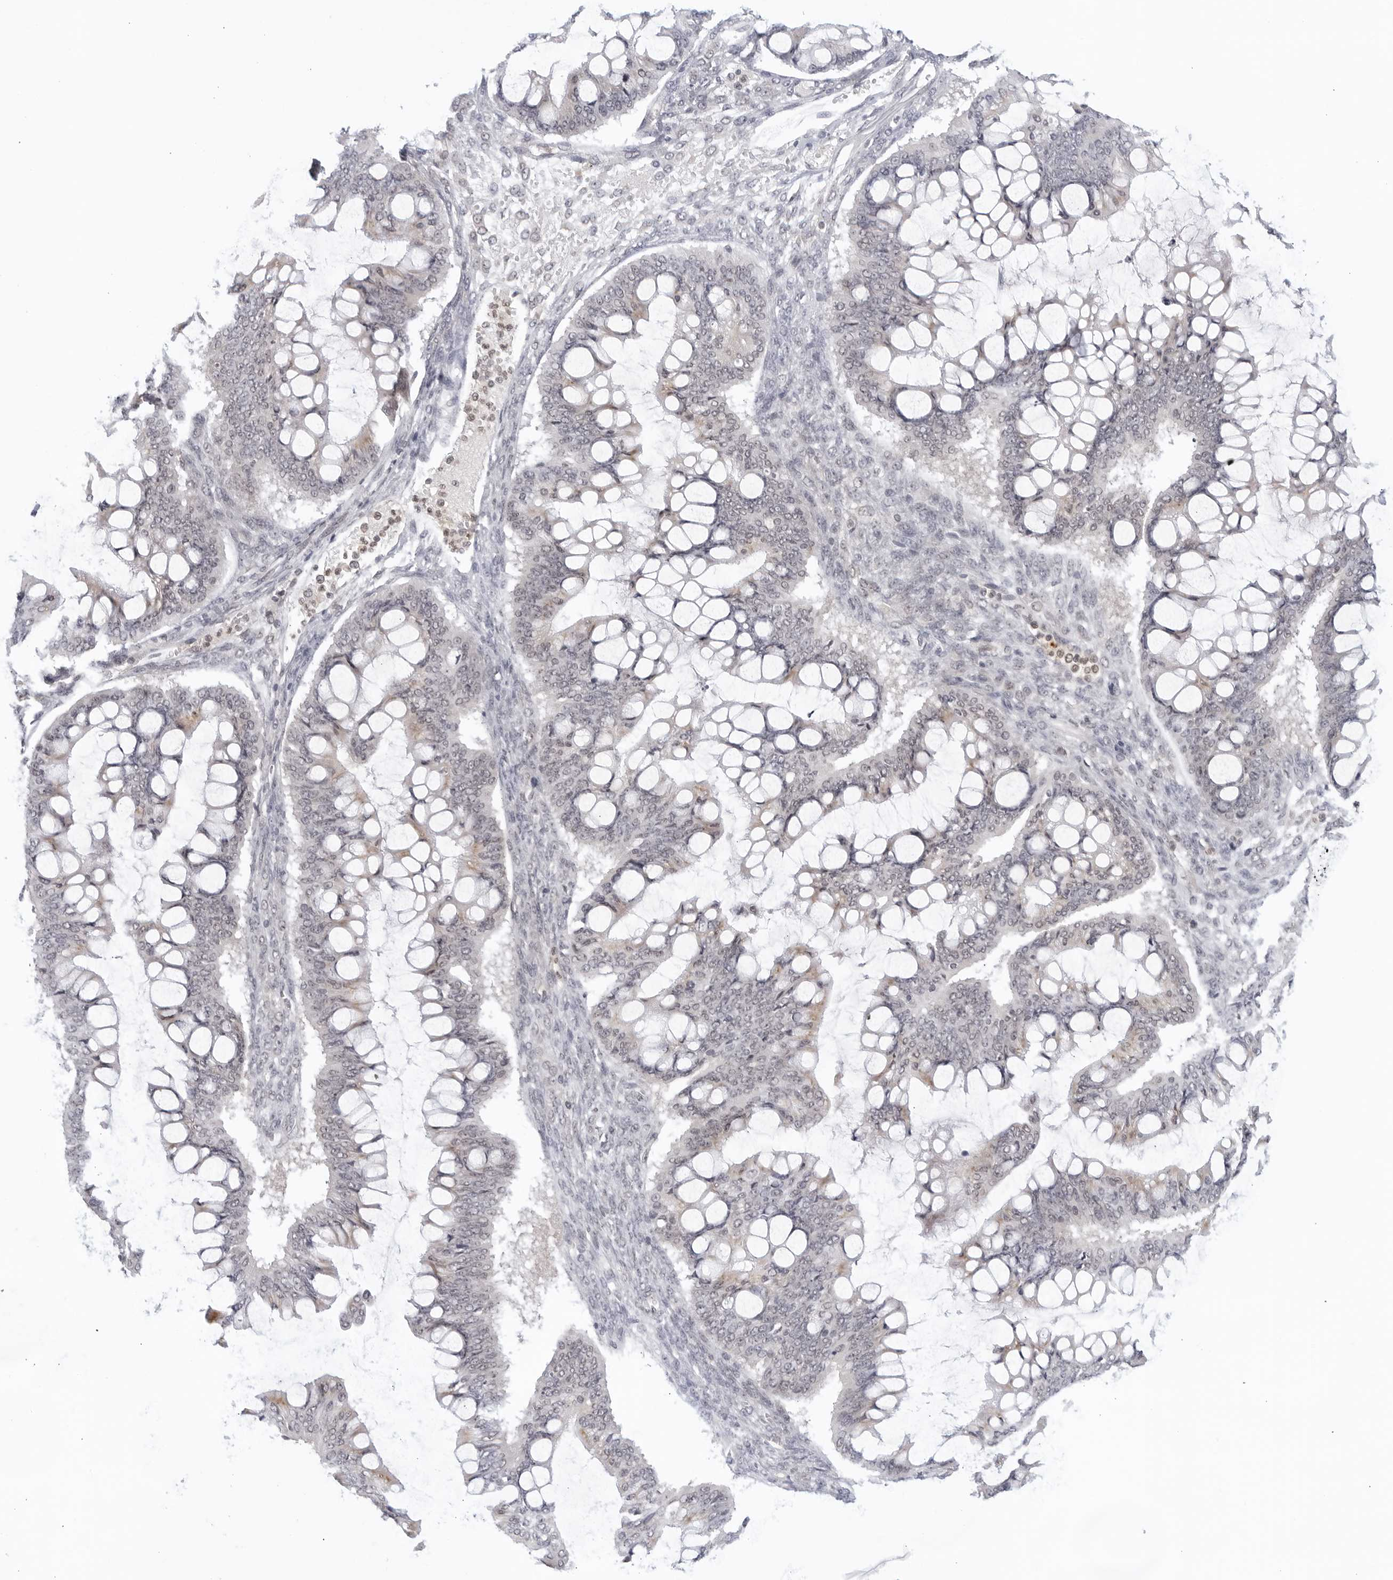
{"staining": {"intensity": "negative", "quantity": "none", "location": "none"}, "tissue": "ovarian cancer", "cell_type": "Tumor cells", "image_type": "cancer", "snomed": [{"axis": "morphology", "description": "Cystadenocarcinoma, mucinous, NOS"}, {"axis": "topography", "description": "Ovary"}], "caption": "Immunohistochemistry image of mucinous cystadenocarcinoma (ovarian) stained for a protein (brown), which reveals no expression in tumor cells.", "gene": "RAB11FIP3", "patient": {"sex": "female", "age": 73}}